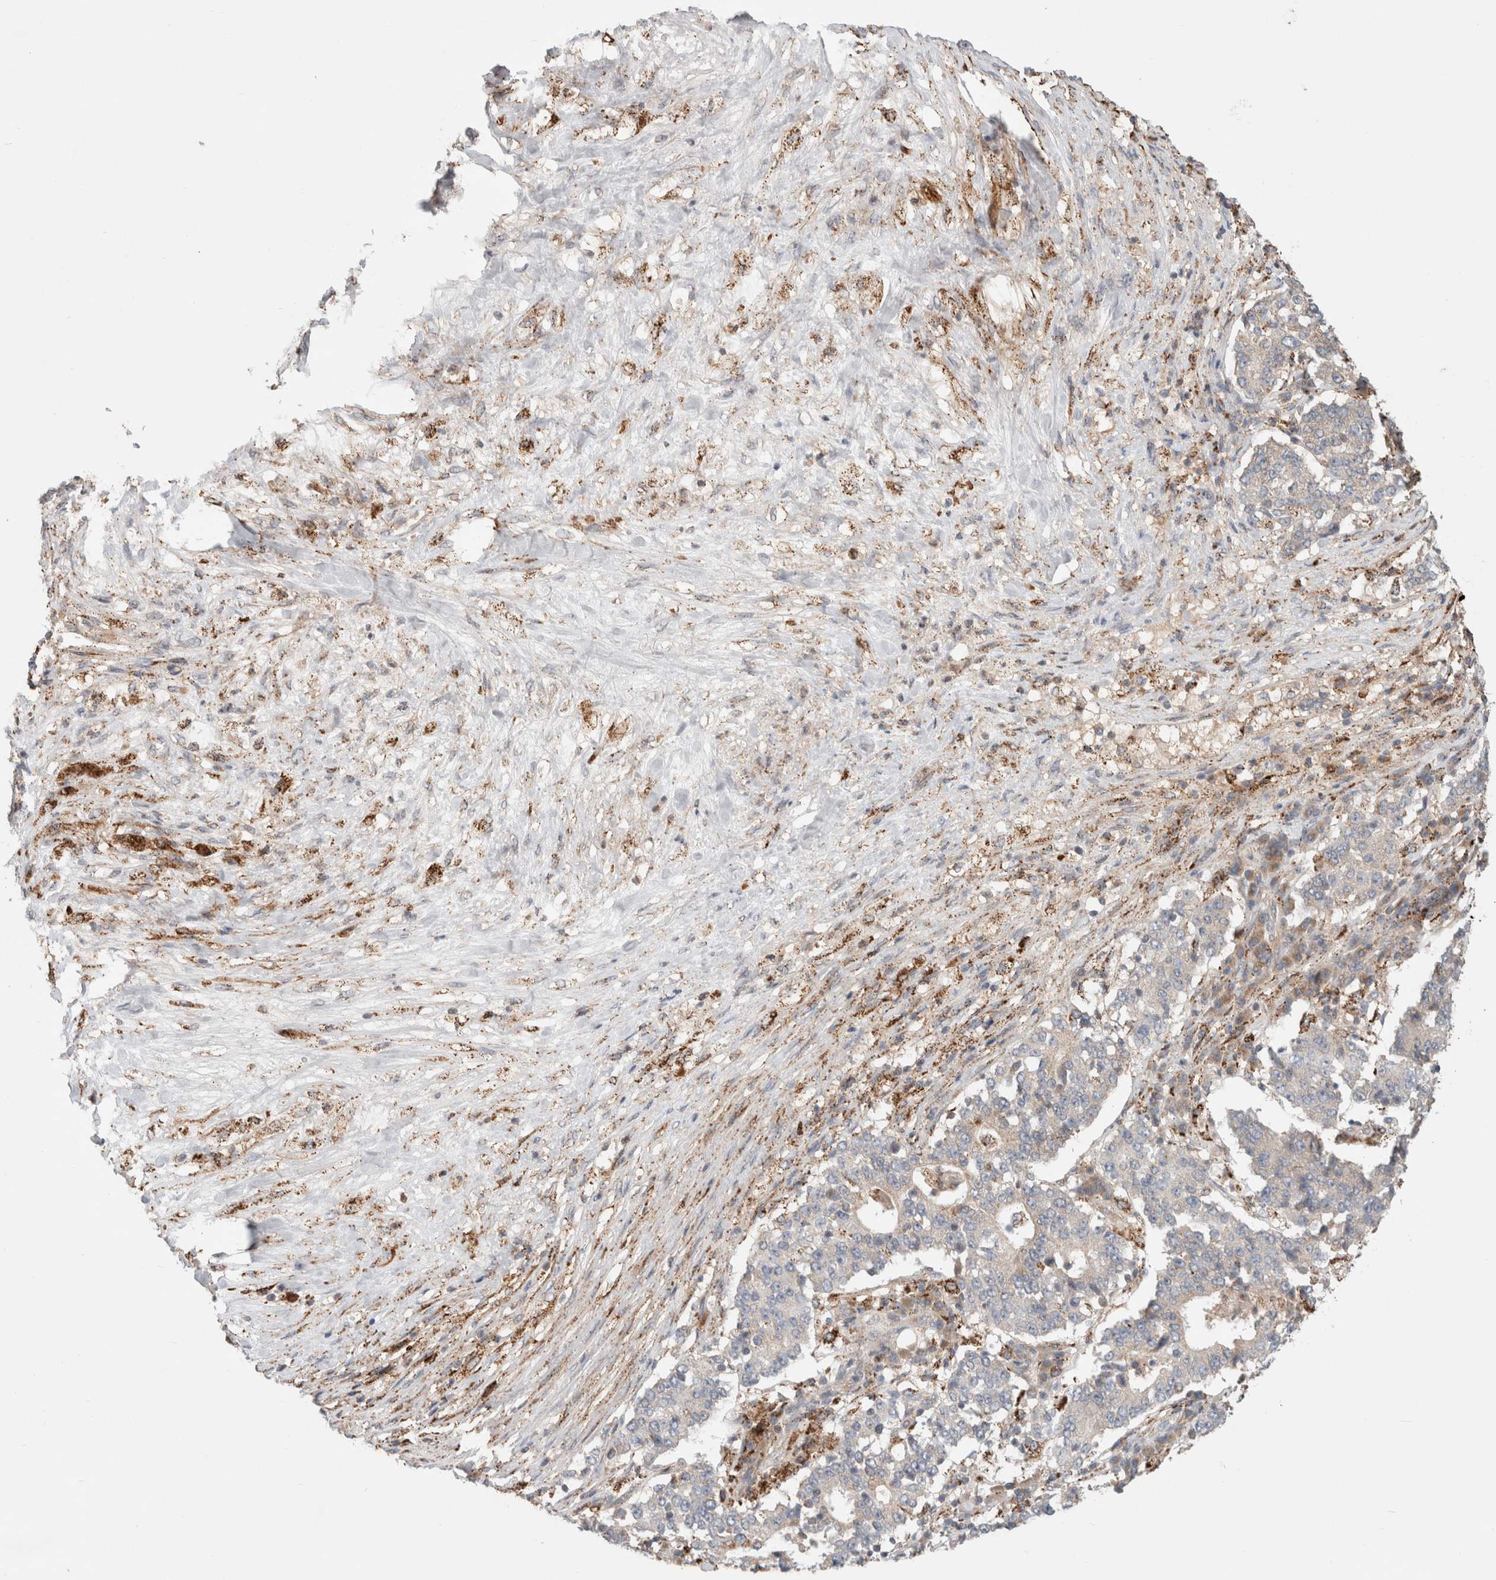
{"staining": {"intensity": "negative", "quantity": "none", "location": "none"}, "tissue": "stomach cancer", "cell_type": "Tumor cells", "image_type": "cancer", "snomed": [{"axis": "morphology", "description": "Adenocarcinoma, NOS"}, {"axis": "topography", "description": "Stomach"}], "caption": "The immunohistochemistry (IHC) histopathology image has no significant staining in tumor cells of adenocarcinoma (stomach) tissue. The staining is performed using DAB brown chromogen with nuclei counter-stained in using hematoxylin.", "gene": "HROB", "patient": {"sex": "male", "age": 59}}